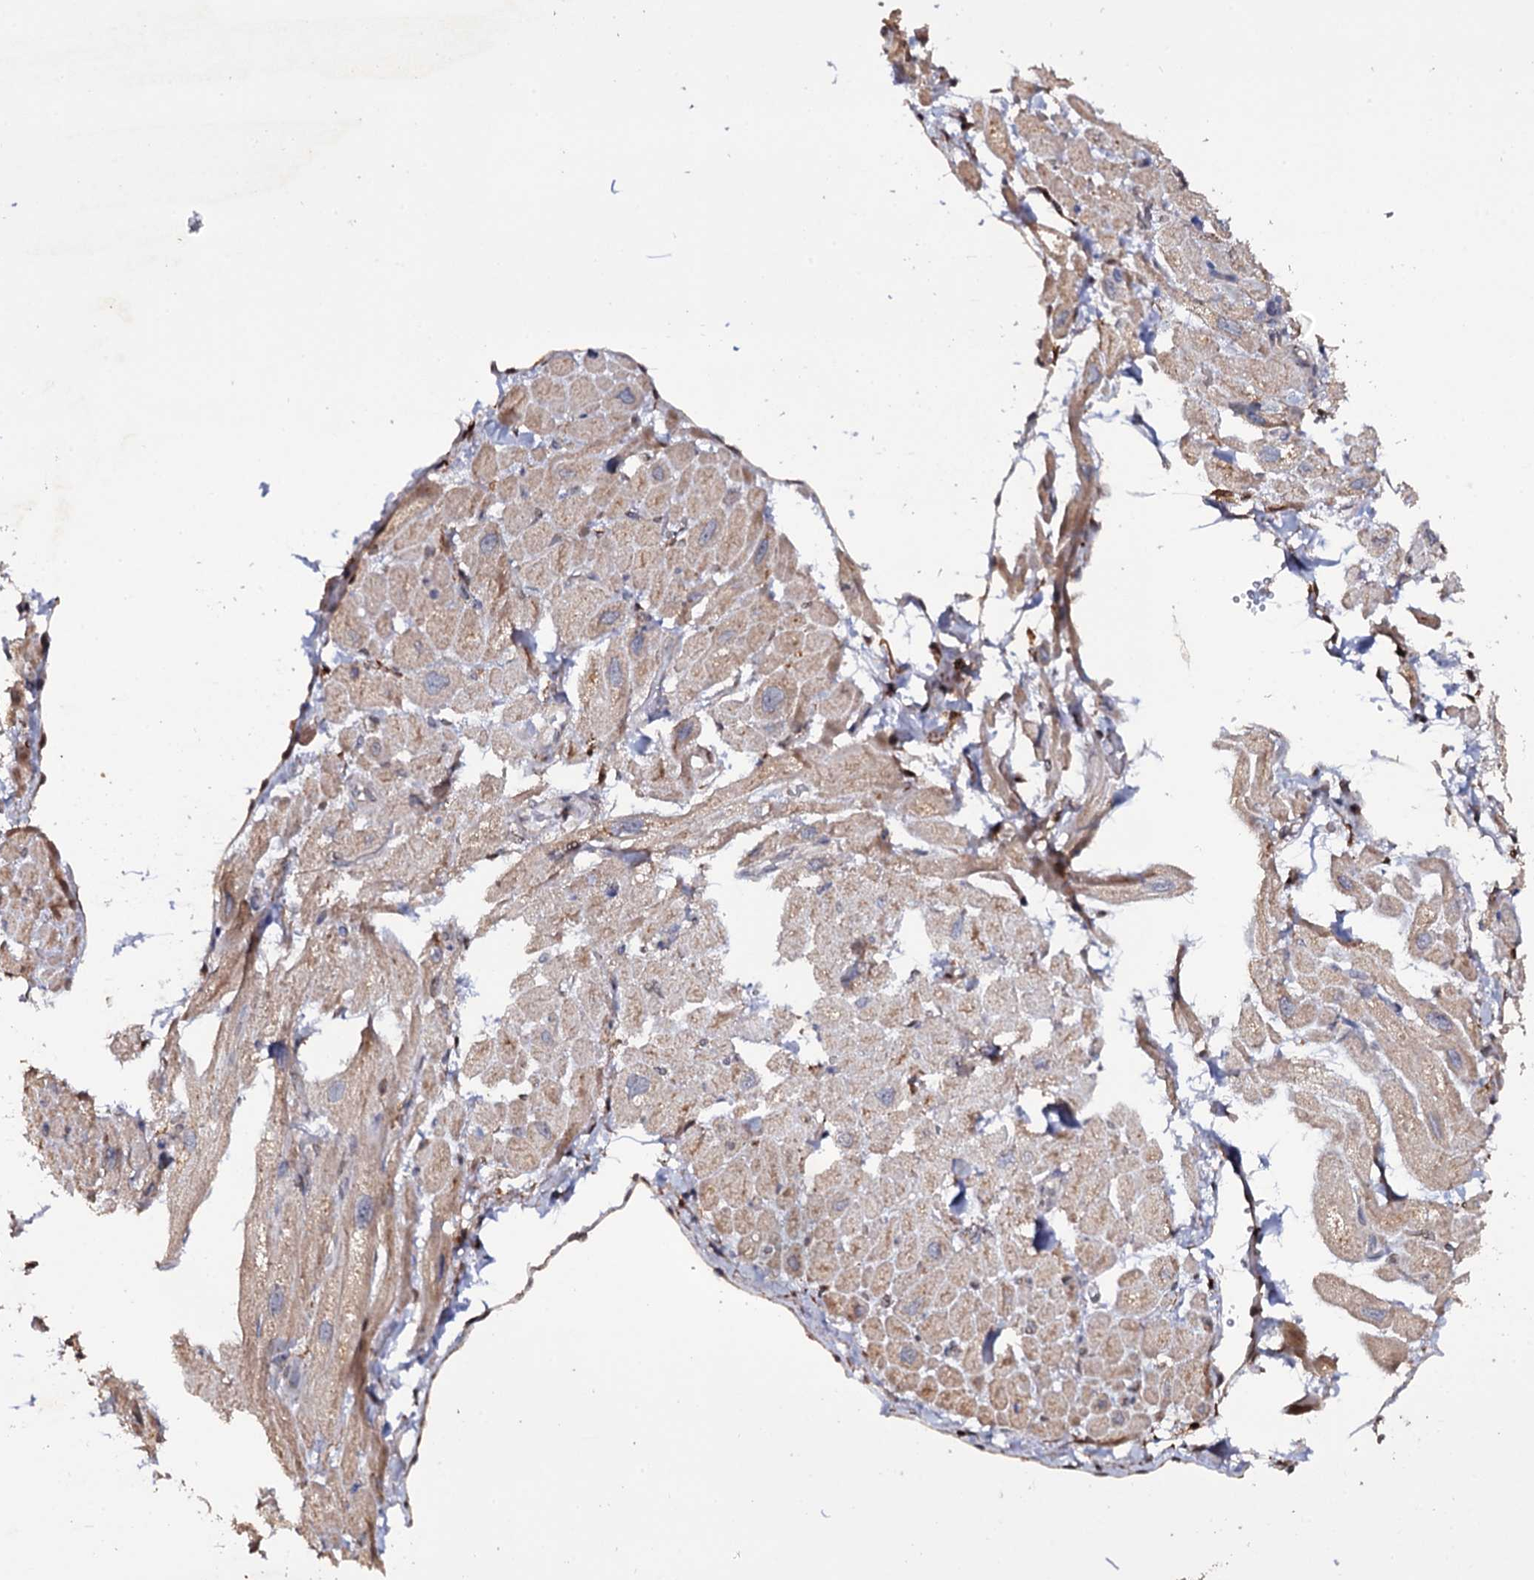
{"staining": {"intensity": "weak", "quantity": "25%-75%", "location": "cytoplasmic/membranous"}, "tissue": "heart muscle", "cell_type": "Cardiomyocytes", "image_type": "normal", "snomed": [{"axis": "morphology", "description": "Normal tissue, NOS"}, {"axis": "topography", "description": "Heart"}], "caption": "A histopathology image of heart muscle stained for a protein exhibits weak cytoplasmic/membranous brown staining in cardiomyocytes.", "gene": "CRYL1", "patient": {"sex": "male", "age": 65}}